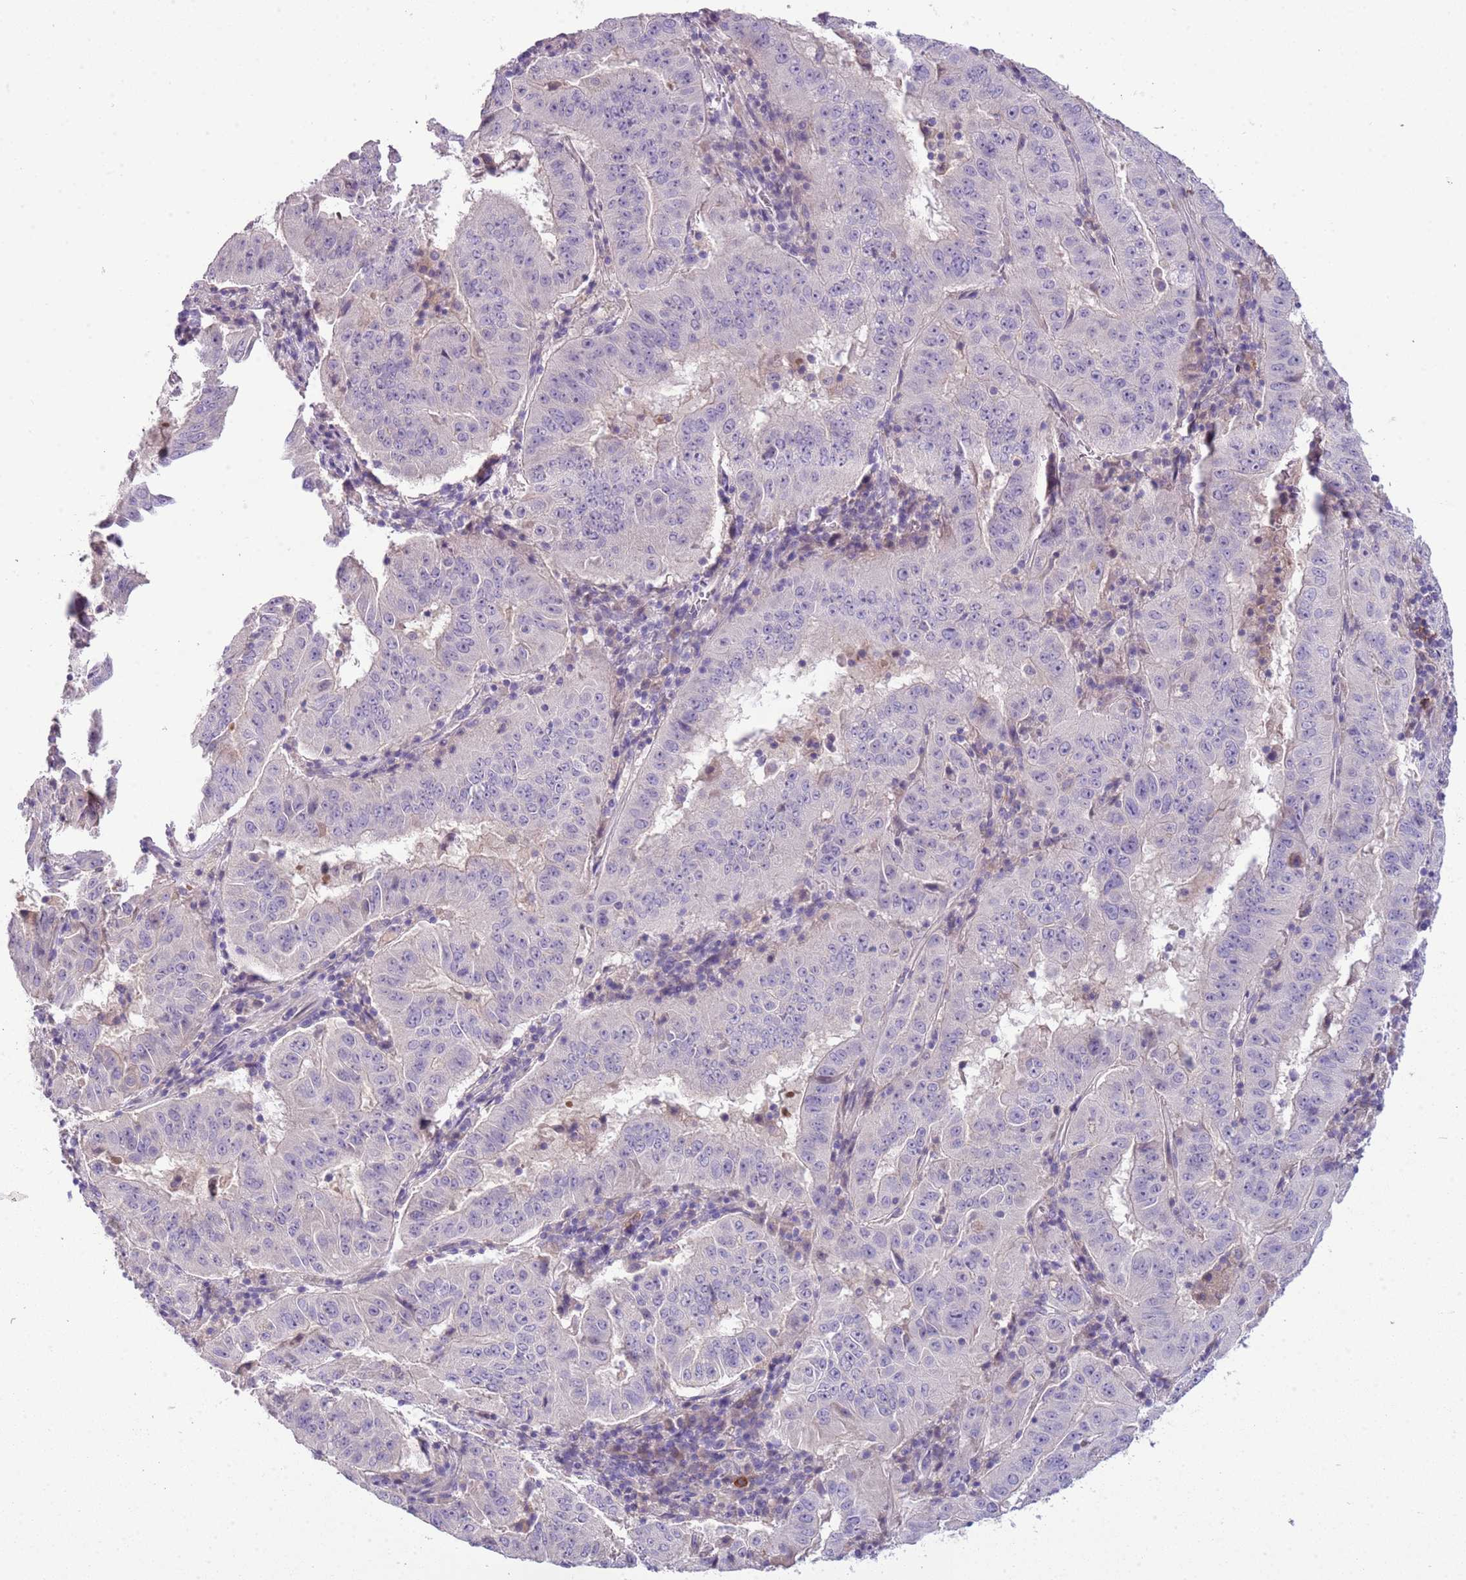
{"staining": {"intensity": "negative", "quantity": "none", "location": "none"}, "tissue": "pancreatic cancer", "cell_type": "Tumor cells", "image_type": "cancer", "snomed": [{"axis": "morphology", "description": "Adenocarcinoma, NOS"}, {"axis": "topography", "description": "Pancreas"}], "caption": "Micrograph shows no significant protein positivity in tumor cells of pancreatic cancer.", "gene": "SCAMP5", "patient": {"sex": "male", "age": 63}}